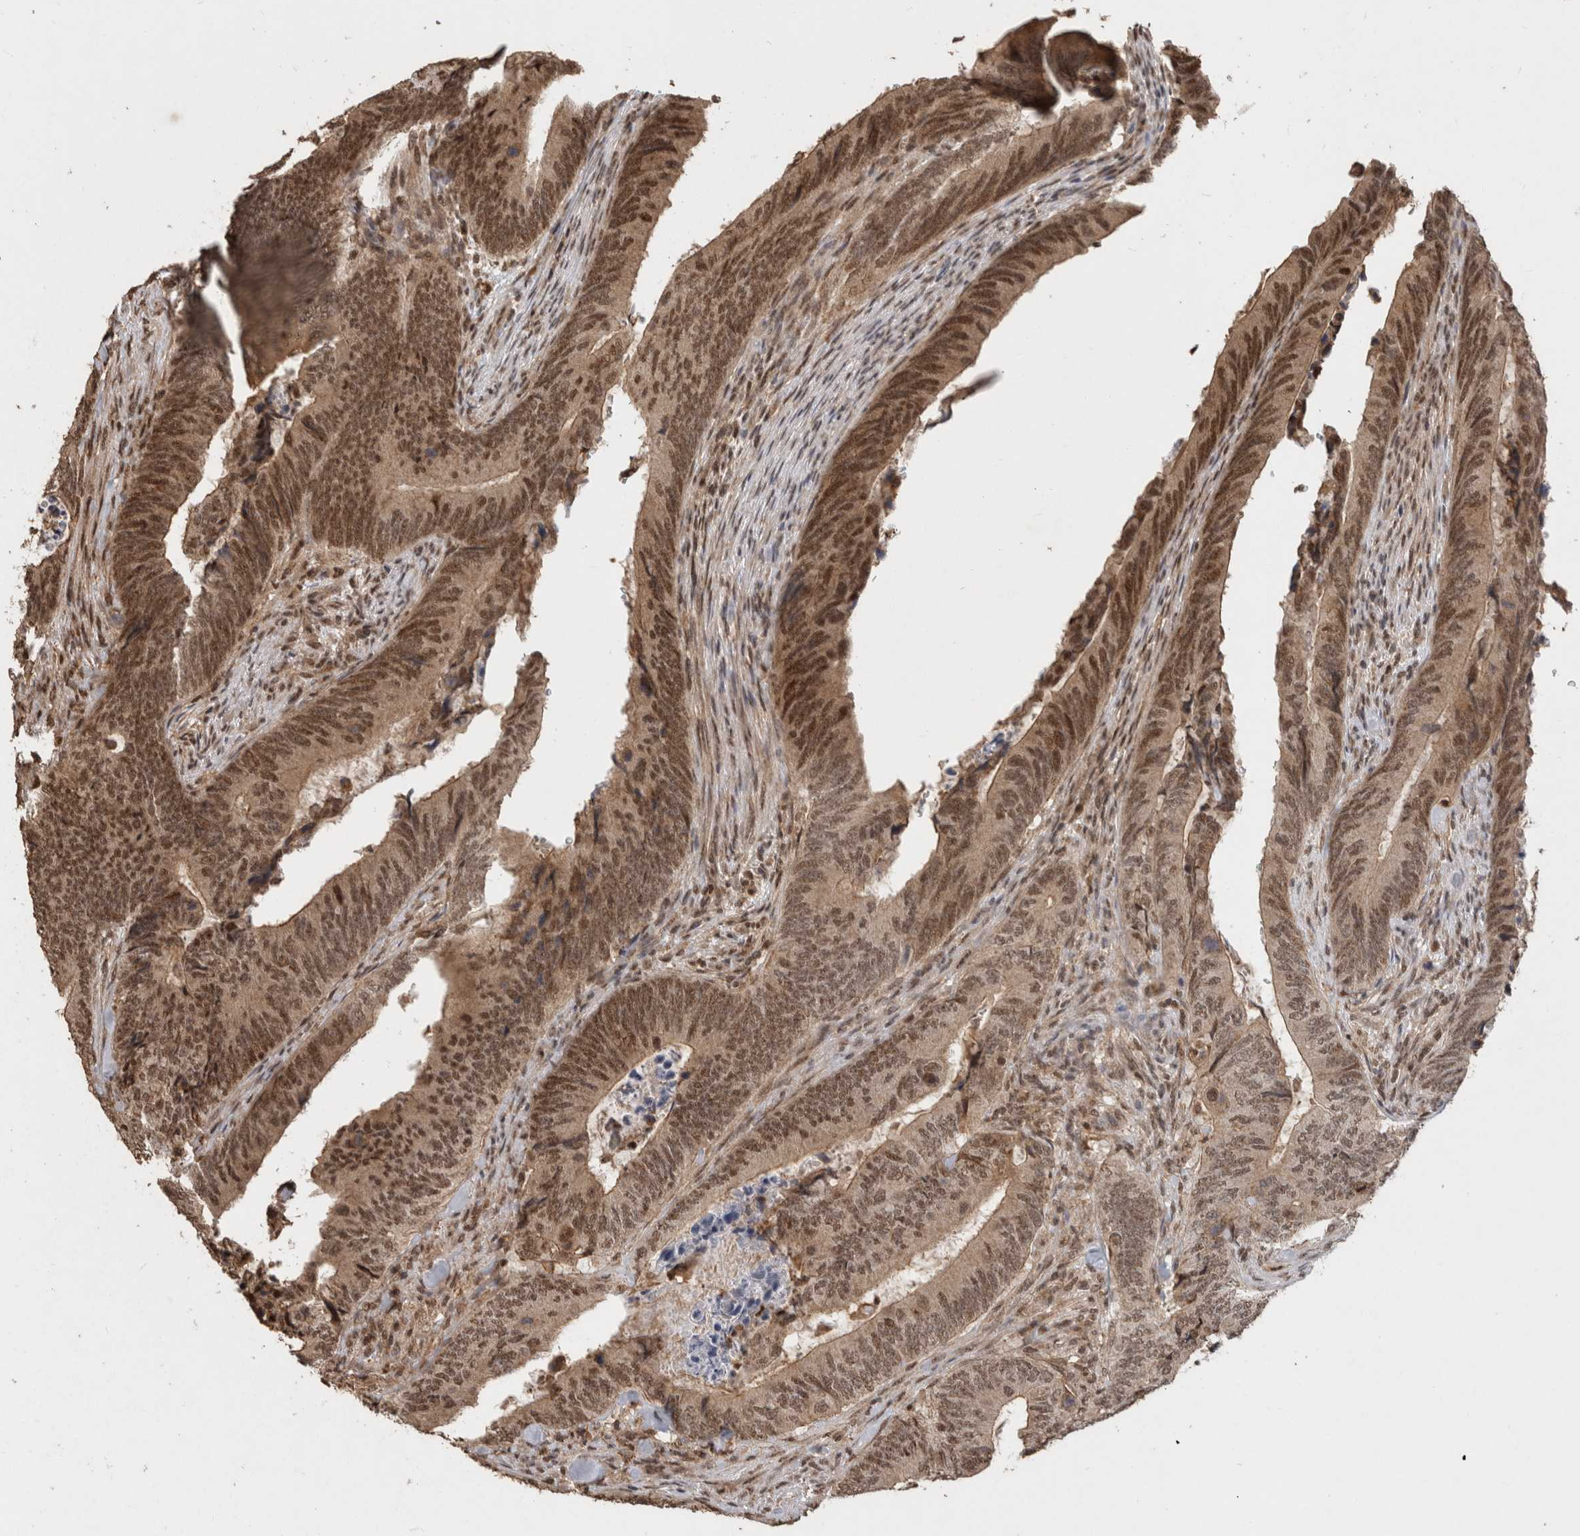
{"staining": {"intensity": "strong", "quantity": ">75%", "location": "cytoplasmic/membranous,nuclear"}, "tissue": "colorectal cancer", "cell_type": "Tumor cells", "image_type": "cancer", "snomed": [{"axis": "morphology", "description": "Normal tissue, NOS"}, {"axis": "morphology", "description": "Adenocarcinoma, NOS"}, {"axis": "topography", "description": "Colon"}], "caption": "A micrograph showing strong cytoplasmic/membranous and nuclear staining in approximately >75% of tumor cells in adenocarcinoma (colorectal), as visualized by brown immunohistochemical staining.", "gene": "KEAP1", "patient": {"sex": "male", "age": 56}}